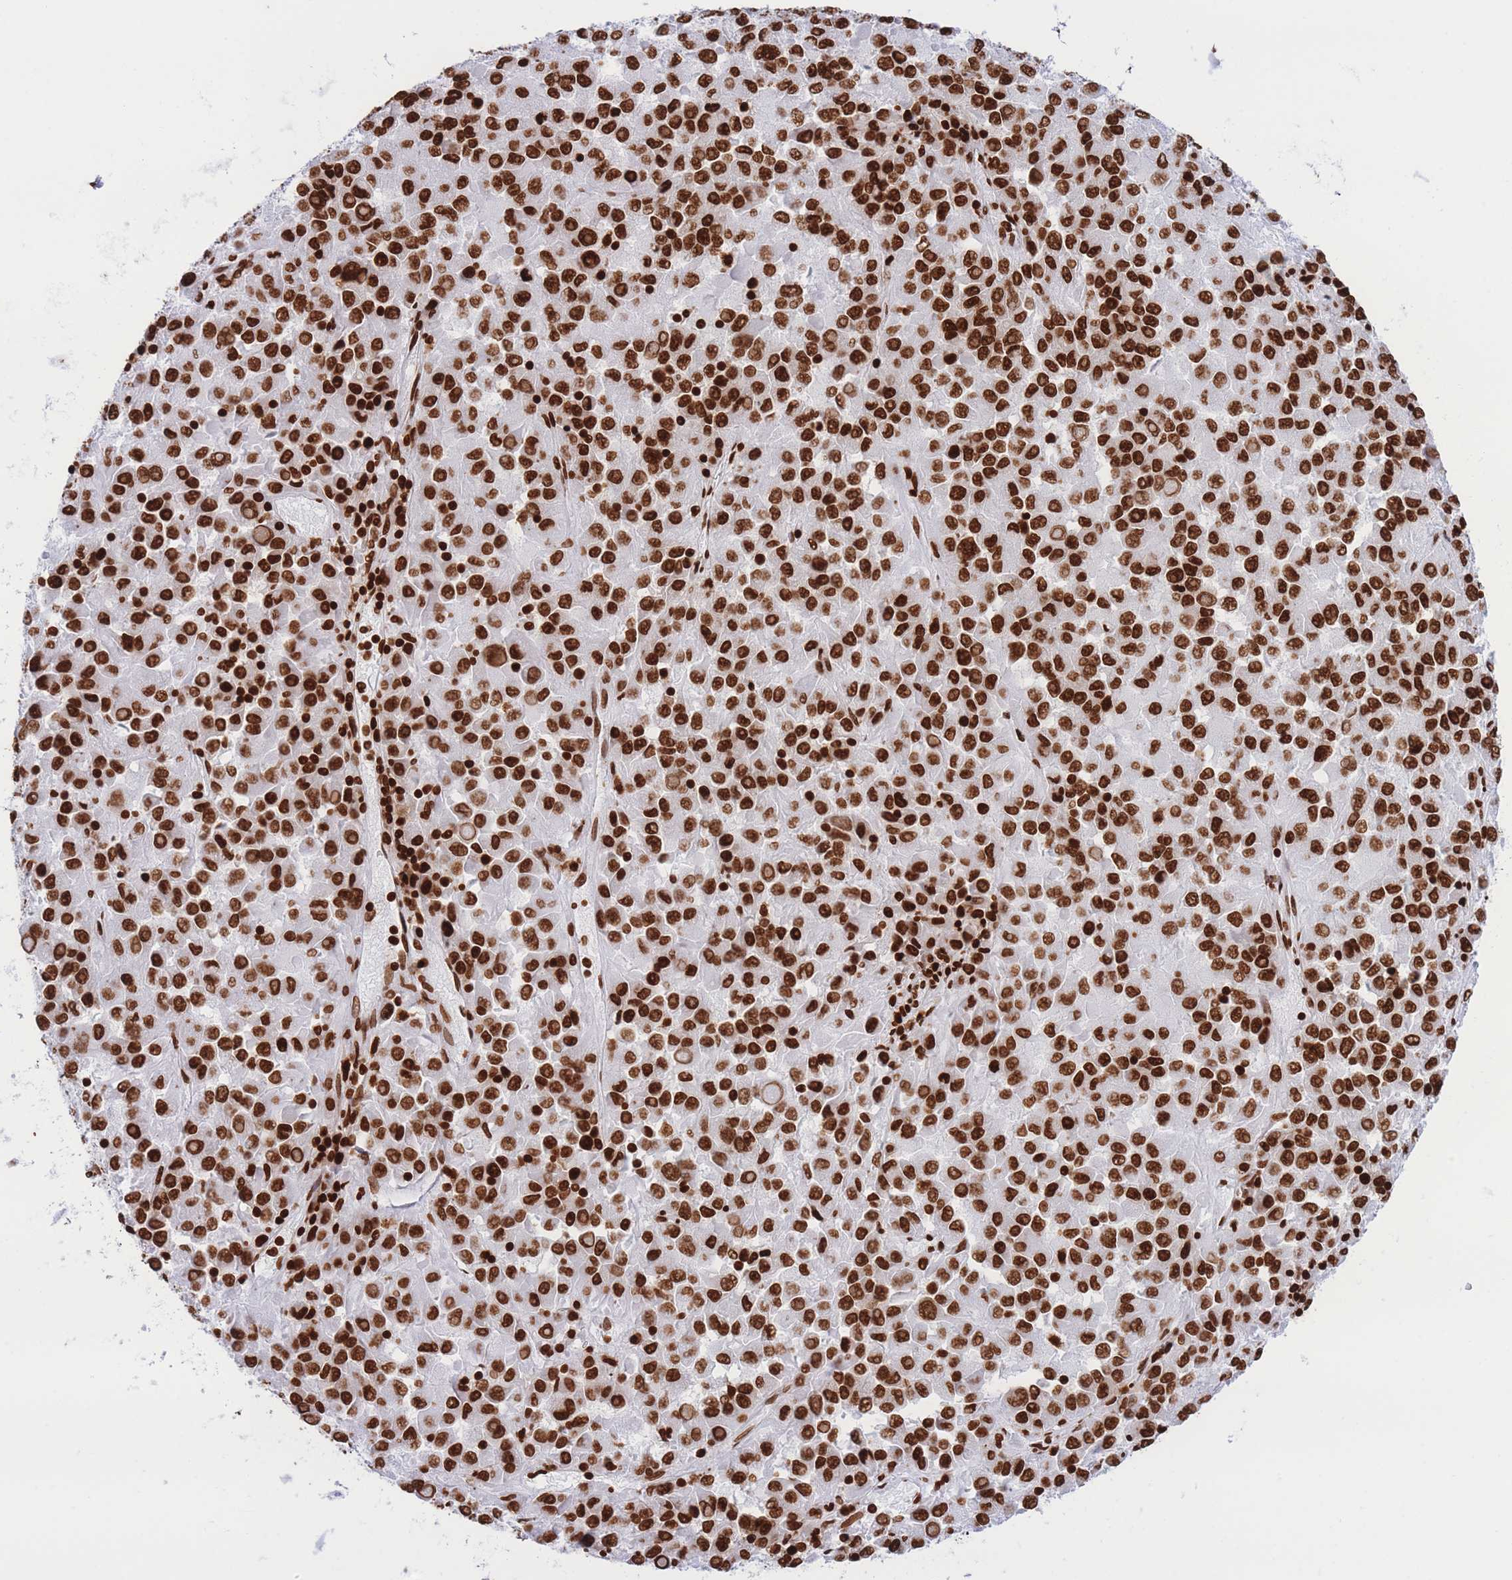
{"staining": {"intensity": "strong", "quantity": ">75%", "location": "nuclear"}, "tissue": "melanoma", "cell_type": "Tumor cells", "image_type": "cancer", "snomed": [{"axis": "morphology", "description": "Malignant melanoma, Metastatic site"}, {"axis": "topography", "description": "Lung"}], "caption": "An IHC photomicrograph of tumor tissue is shown. Protein staining in brown labels strong nuclear positivity in melanoma within tumor cells. (Brightfield microscopy of DAB IHC at high magnification).", "gene": "H2BC11", "patient": {"sex": "male", "age": 64}}